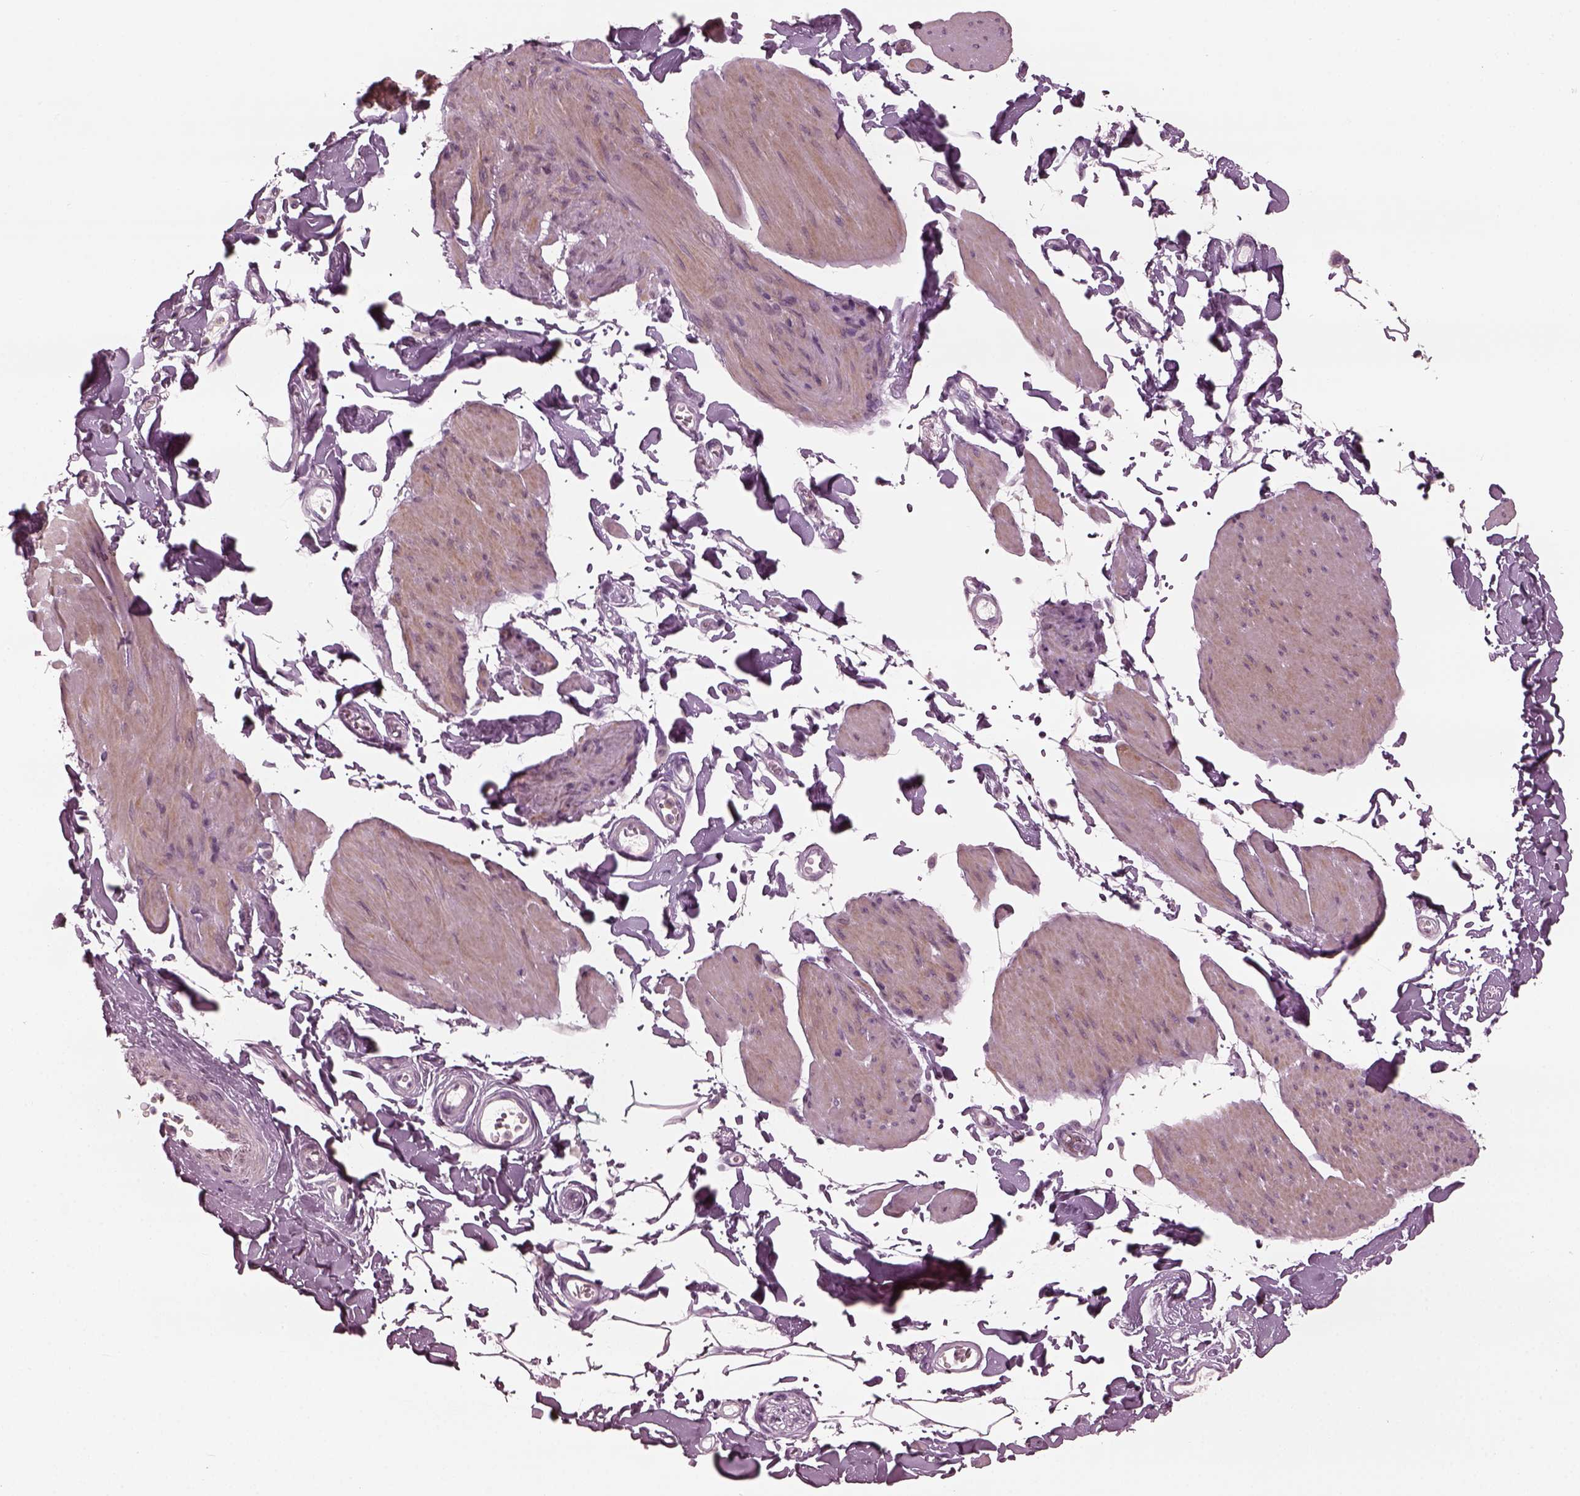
{"staining": {"intensity": "weak", "quantity": "25%-75%", "location": "cytoplasmic/membranous"}, "tissue": "smooth muscle", "cell_type": "Smooth muscle cells", "image_type": "normal", "snomed": [{"axis": "morphology", "description": "Normal tissue, NOS"}, {"axis": "topography", "description": "Adipose tissue"}, {"axis": "topography", "description": "Smooth muscle"}, {"axis": "topography", "description": "Peripheral nerve tissue"}], "caption": "This is an image of immunohistochemistry (IHC) staining of unremarkable smooth muscle, which shows weak positivity in the cytoplasmic/membranous of smooth muscle cells.", "gene": "CCDC170", "patient": {"sex": "male", "age": 83}}